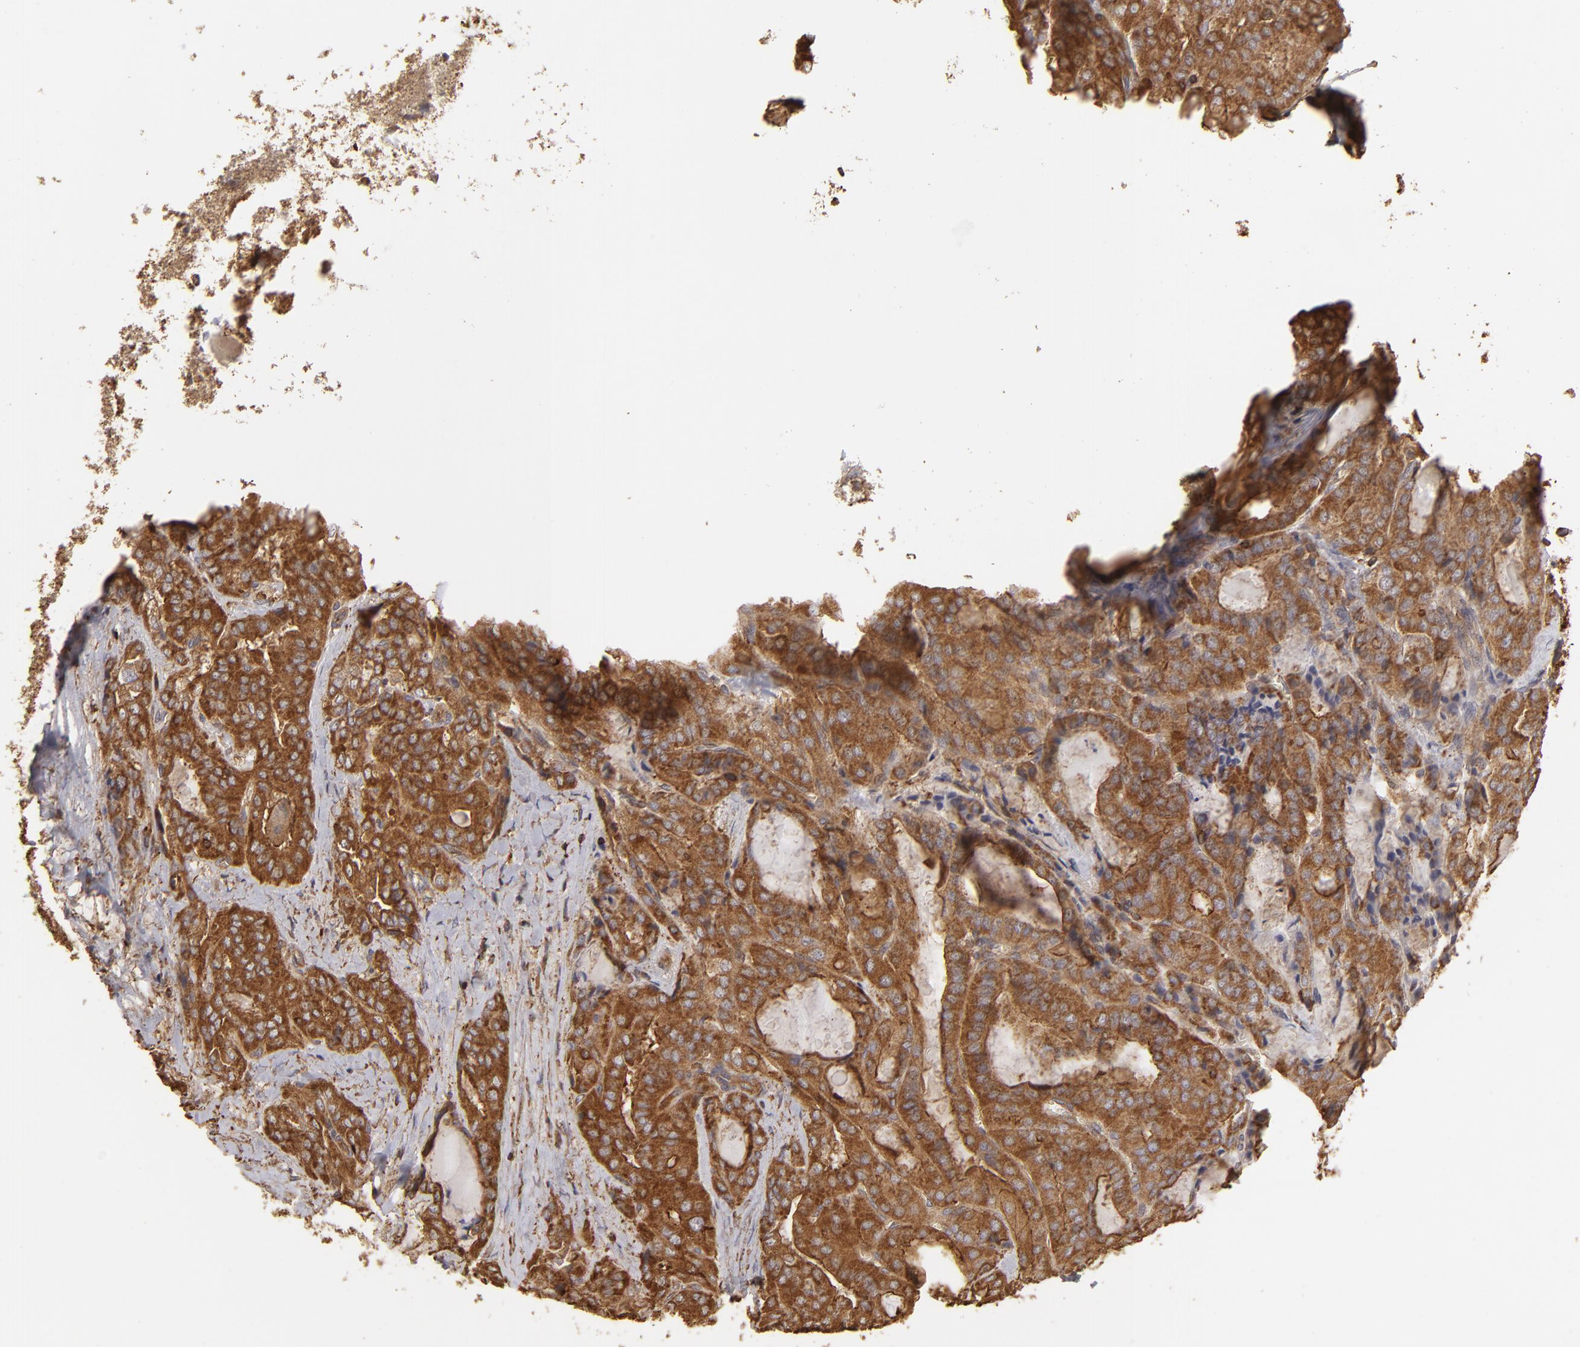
{"staining": {"intensity": "strong", "quantity": ">75%", "location": "cytoplasmic/membranous"}, "tissue": "thyroid cancer", "cell_type": "Tumor cells", "image_type": "cancer", "snomed": [{"axis": "morphology", "description": "Papillary adenocarcinoma, NOS"}, {"axis": "topography", "description": "Thyroid gland"}], "caption": "Immunohistochemistry (IHC) (DAB (3,3'-diaminobenzidine)) staining of thyroid papillary adenocarcinoma reveals strong cytoplasmic/membranous protein positivity in about >75% of tumor cells. (brown staining indicates protein expression, while blue staining denotes nuclei).", "gene": "ACTB", "patient": {"sex": "female", "age": 71}}